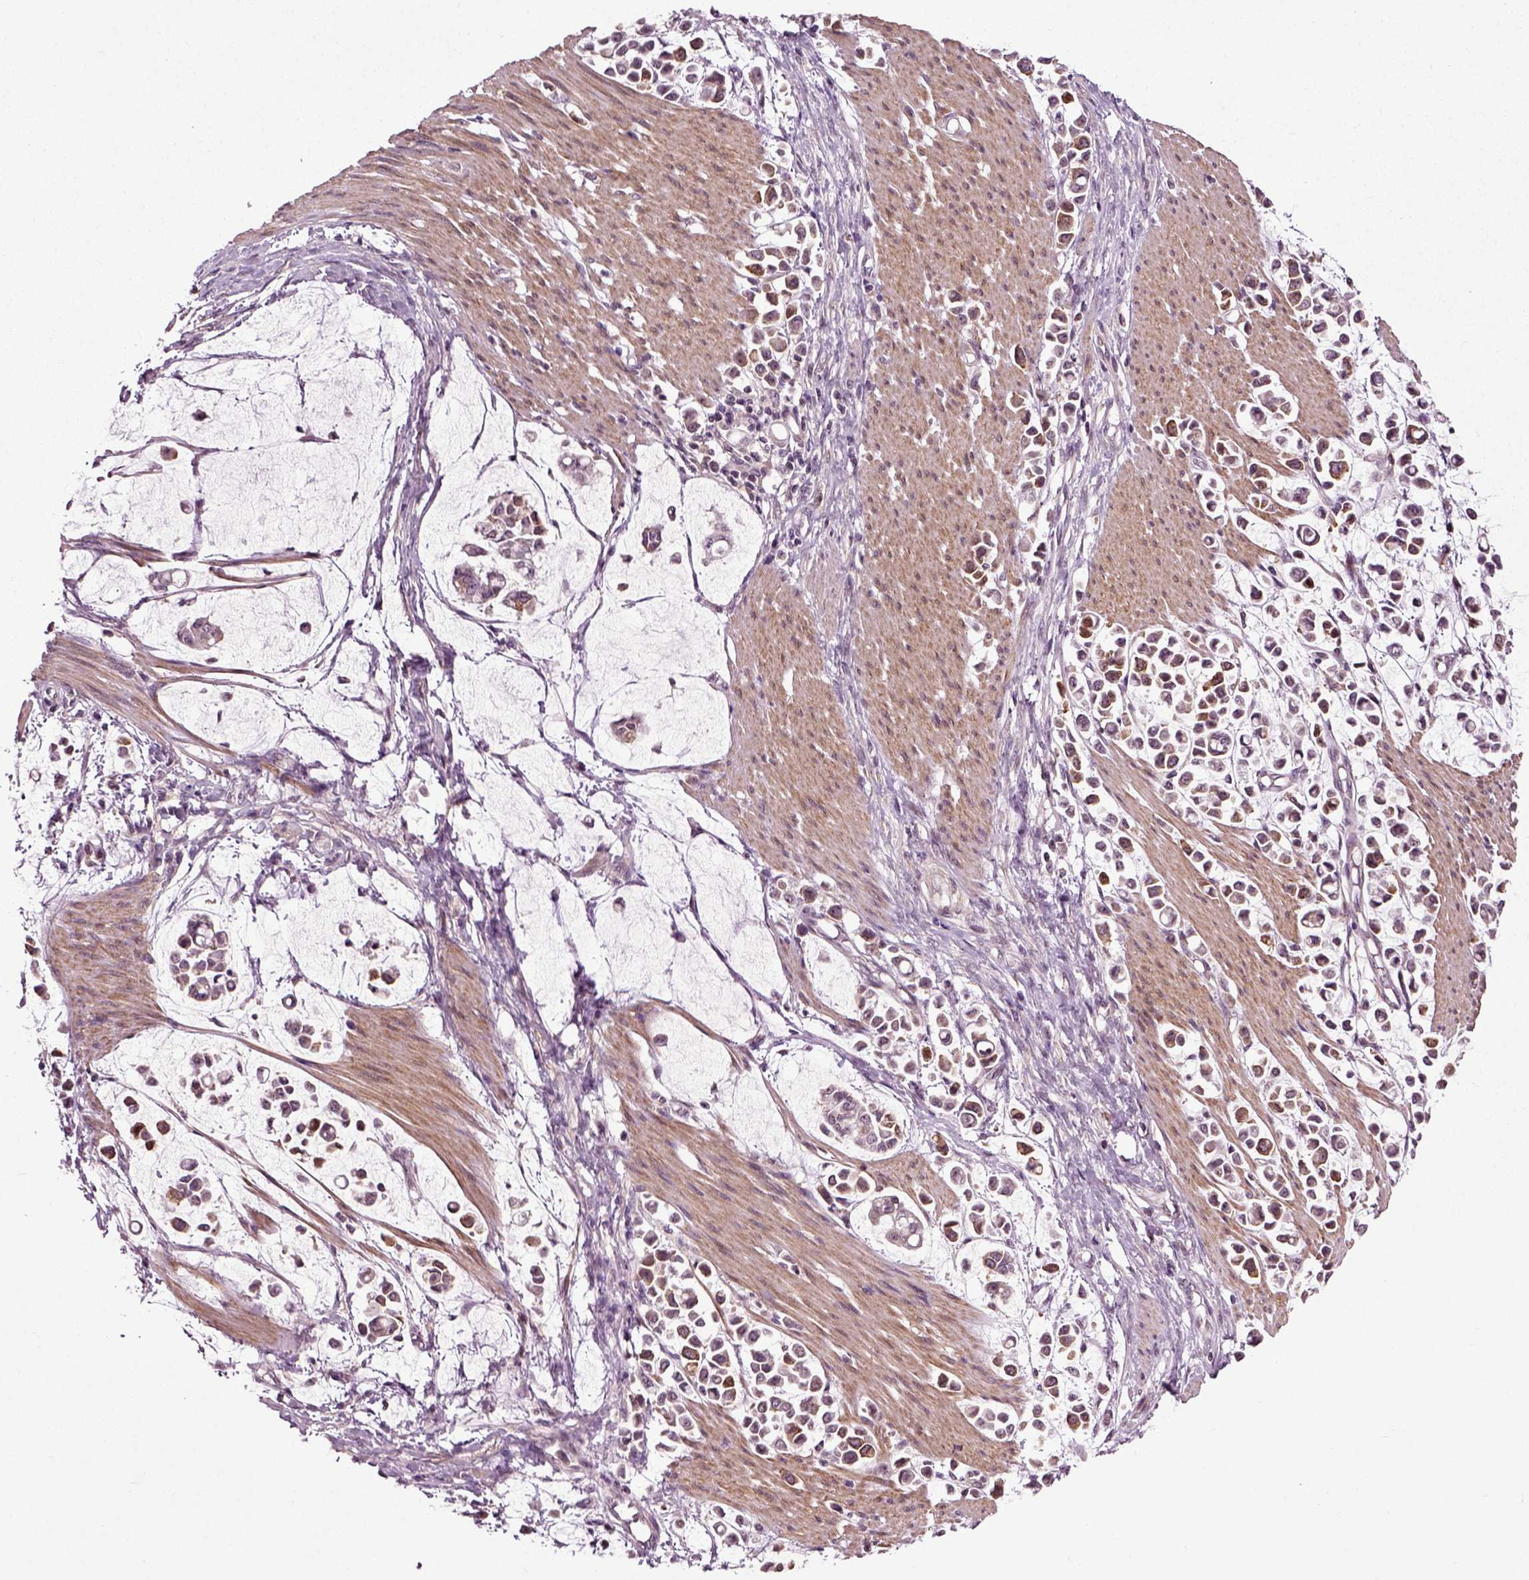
{"staining": {"intensity": "moderate", "quantity": "<25%", "location": "cytoplasmic/membranous"}, "tissue": "stomach cancer", "cell_type": "Tumor cells", "image_type": "cancer", "snomed": [{"axis": "morphology", "description": "Adenocarcinoma, NOS"}, {"axis": "topography", "description": "Stomach"}], "caption": "An immunohistochemistry micrograph of neoplastic tissue is shown. Protein staining in brown highlights moderate cytoplasmic/membranous positivity in adenocarcinoma (stomach) within tumor cells.", "gene": "KNSTRN", "patient": {"sex": "male", "age": 82}}